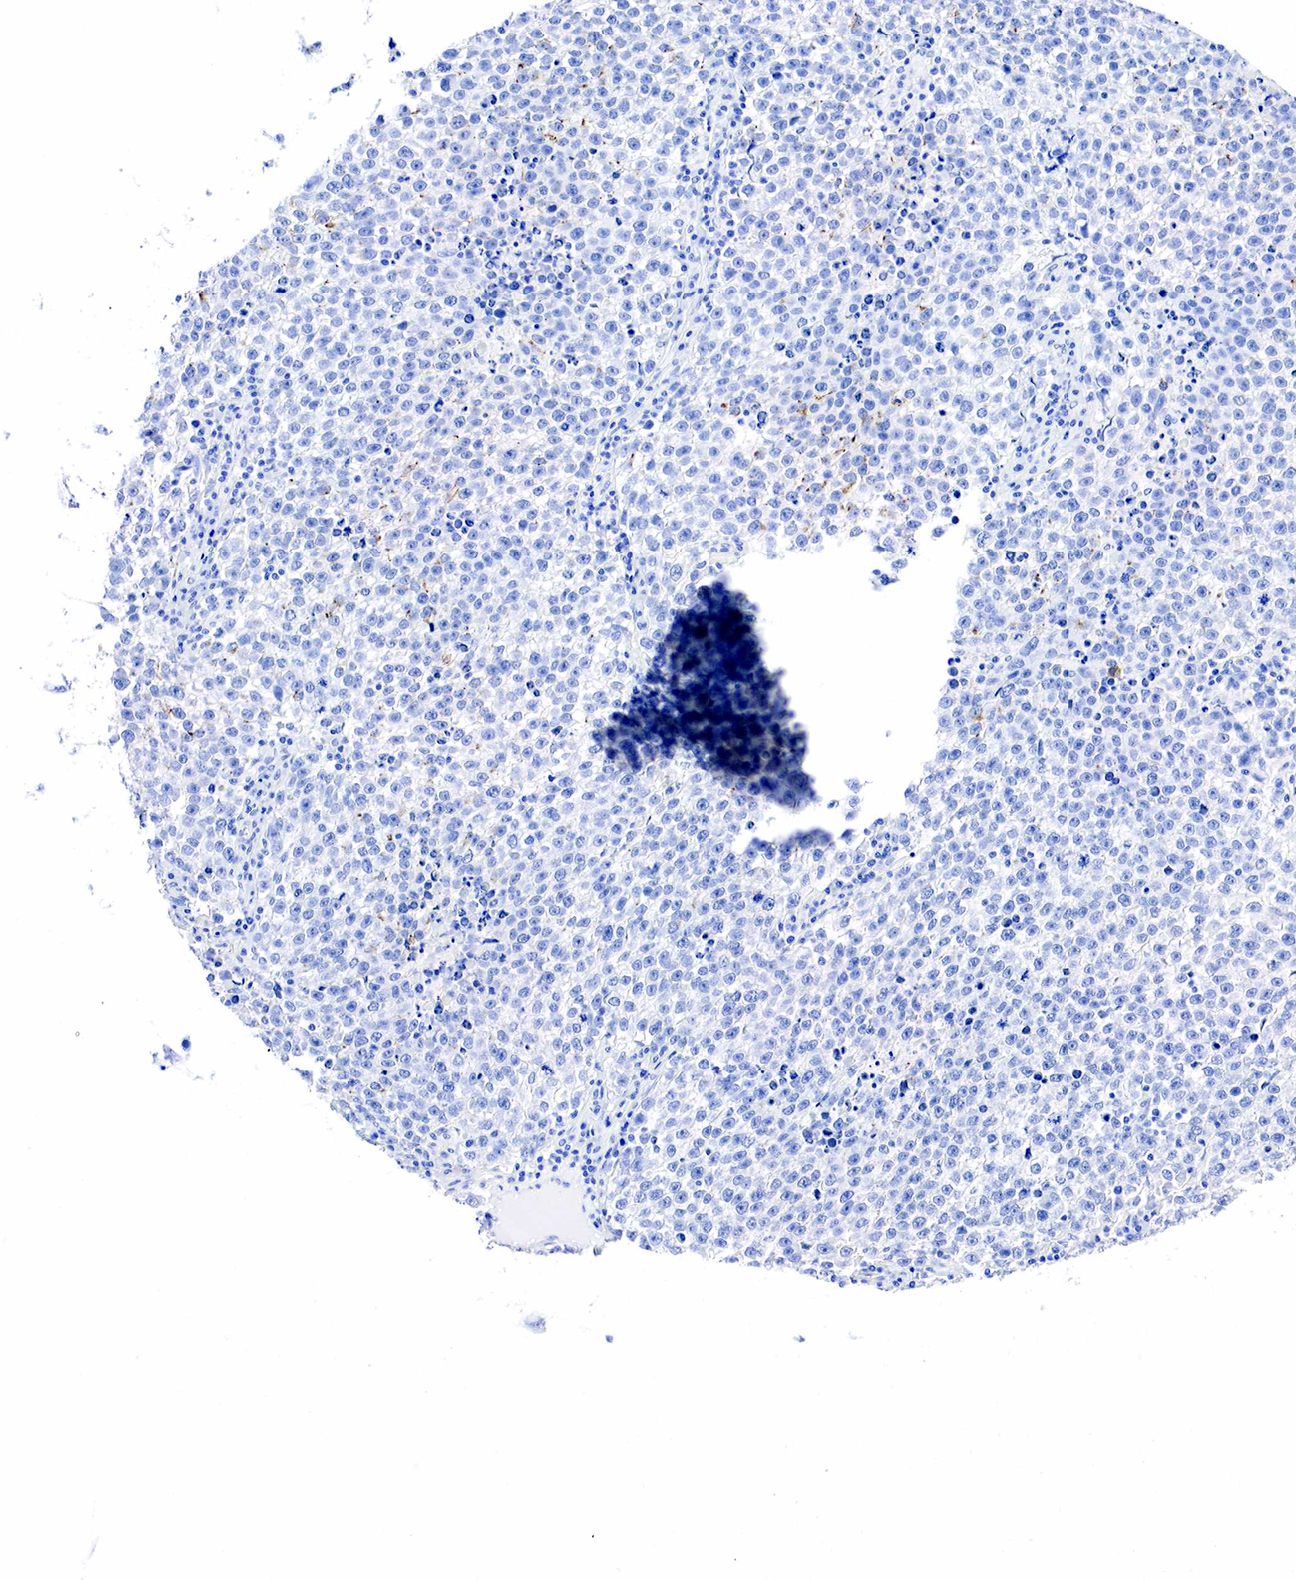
{"staining": {"intensity": "negative", "quantity": "none", "location": "none"}, "tissue": "testis cancer", "cell_type": "Tumor cells", "image_type": "cancer", "snomed": [{"axis": "morphology", "description": "Seminoma, NOS"}, {"axis": "topography", "description": "Testis"}], "caption": "An immunohistochemistry image of testis cancer (seminoma) is shown. There is no staining in tumor cells of testis cancer (seminoma). (DAB (3,3'-diaminobenzidine) immunohistochemistry with hematoxylin counter stain).", "gene": "KRT18", "patient": {"sex": "male", "age": 36}}